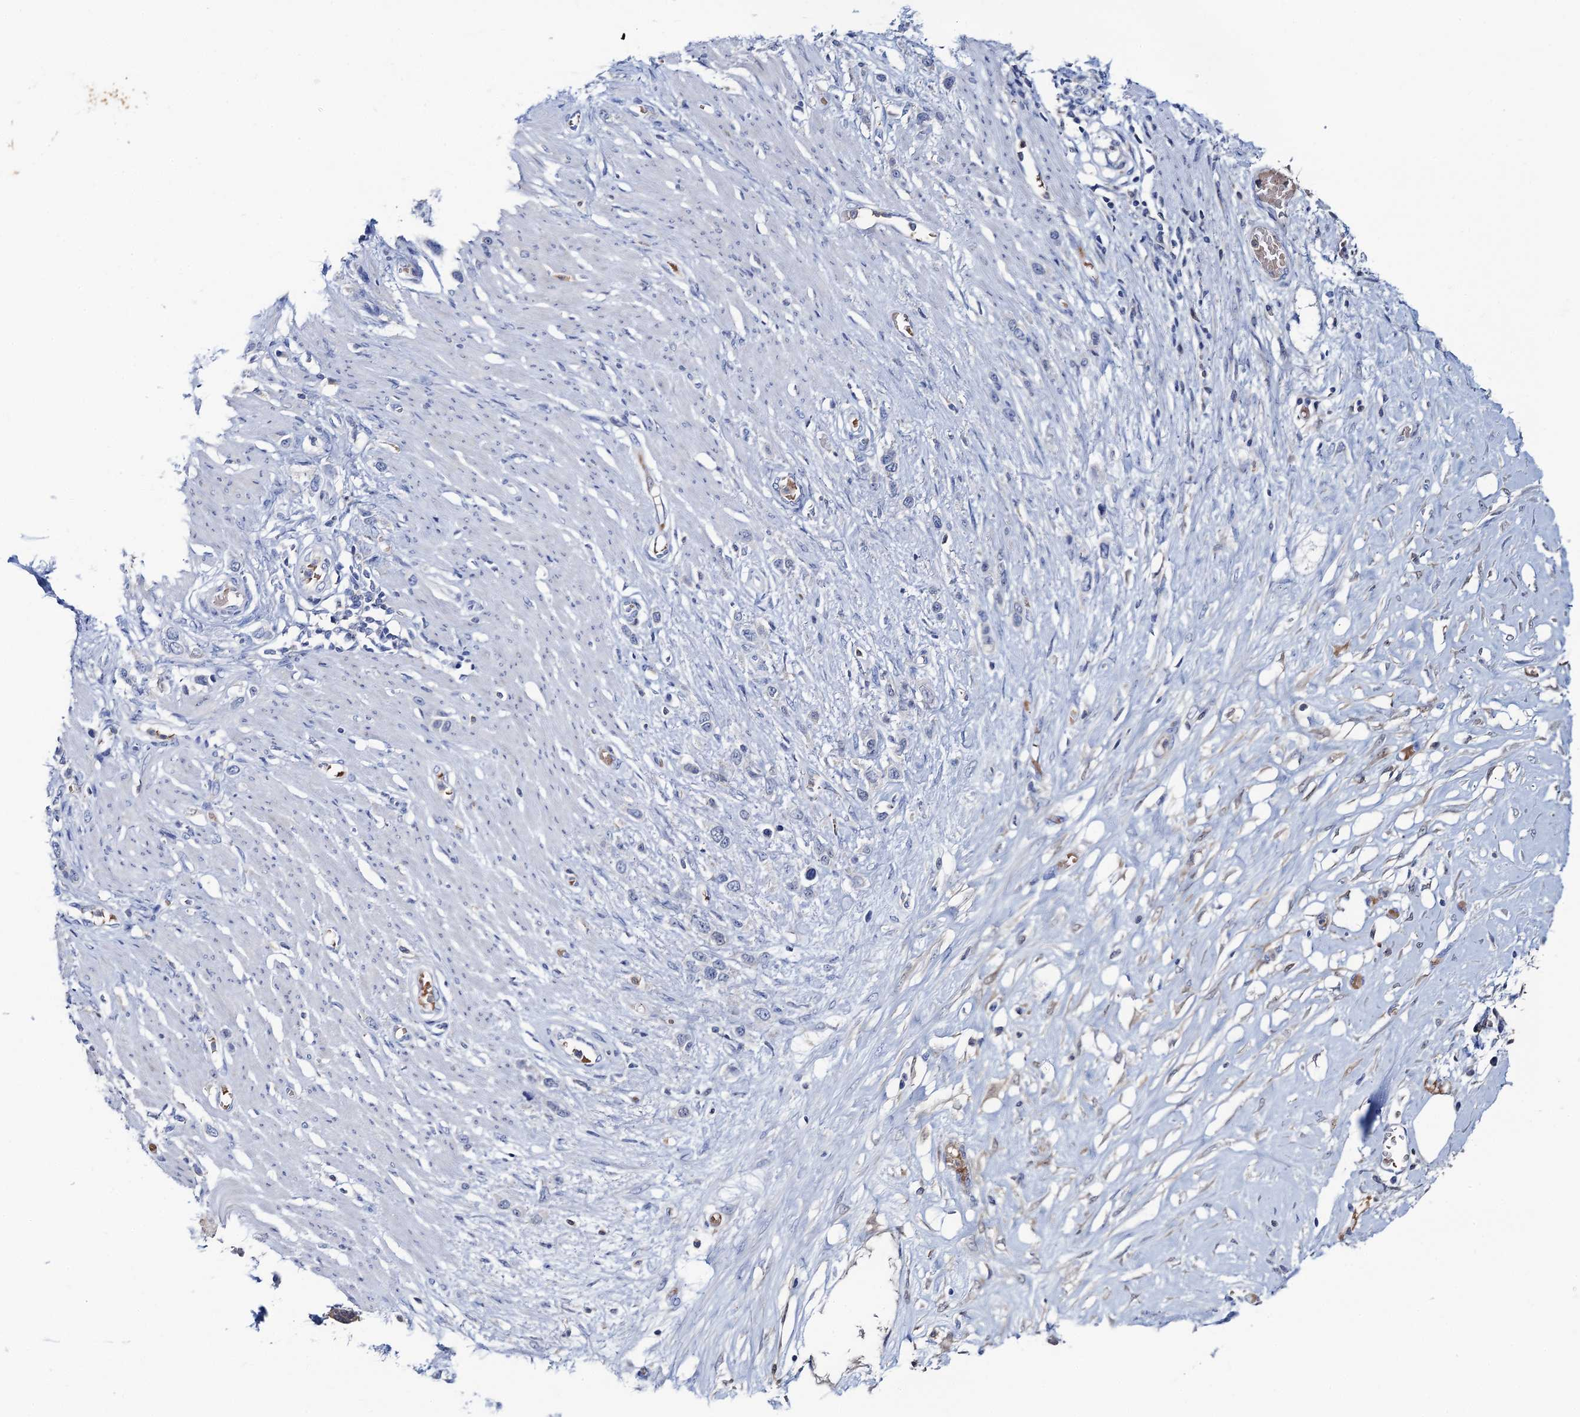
{"staining": {"intensity": "negative", "quantity": "none", "location": "none"}, "tissue": "stomach cancer", "cell_type": "Tumor cells", "image_type": "cancer", "snomed": [{"axis": "morphology", "description": "Adenocarcinoma, NOS"}, {"axis": "morphology", "description": "Adenocarcinoma, High grade"}, {"axis": "topography", "description": "Stomach, upper"}, {"axis": "topography", "description": "Stomach, lower"}], "caption": "Histopathology image shows no protein expression in tumor cells of stomach cancer (high-grade adenocarcinoma) tissue.", "gene": "FAH", "patient": {"sex": "female", "age": 65}}